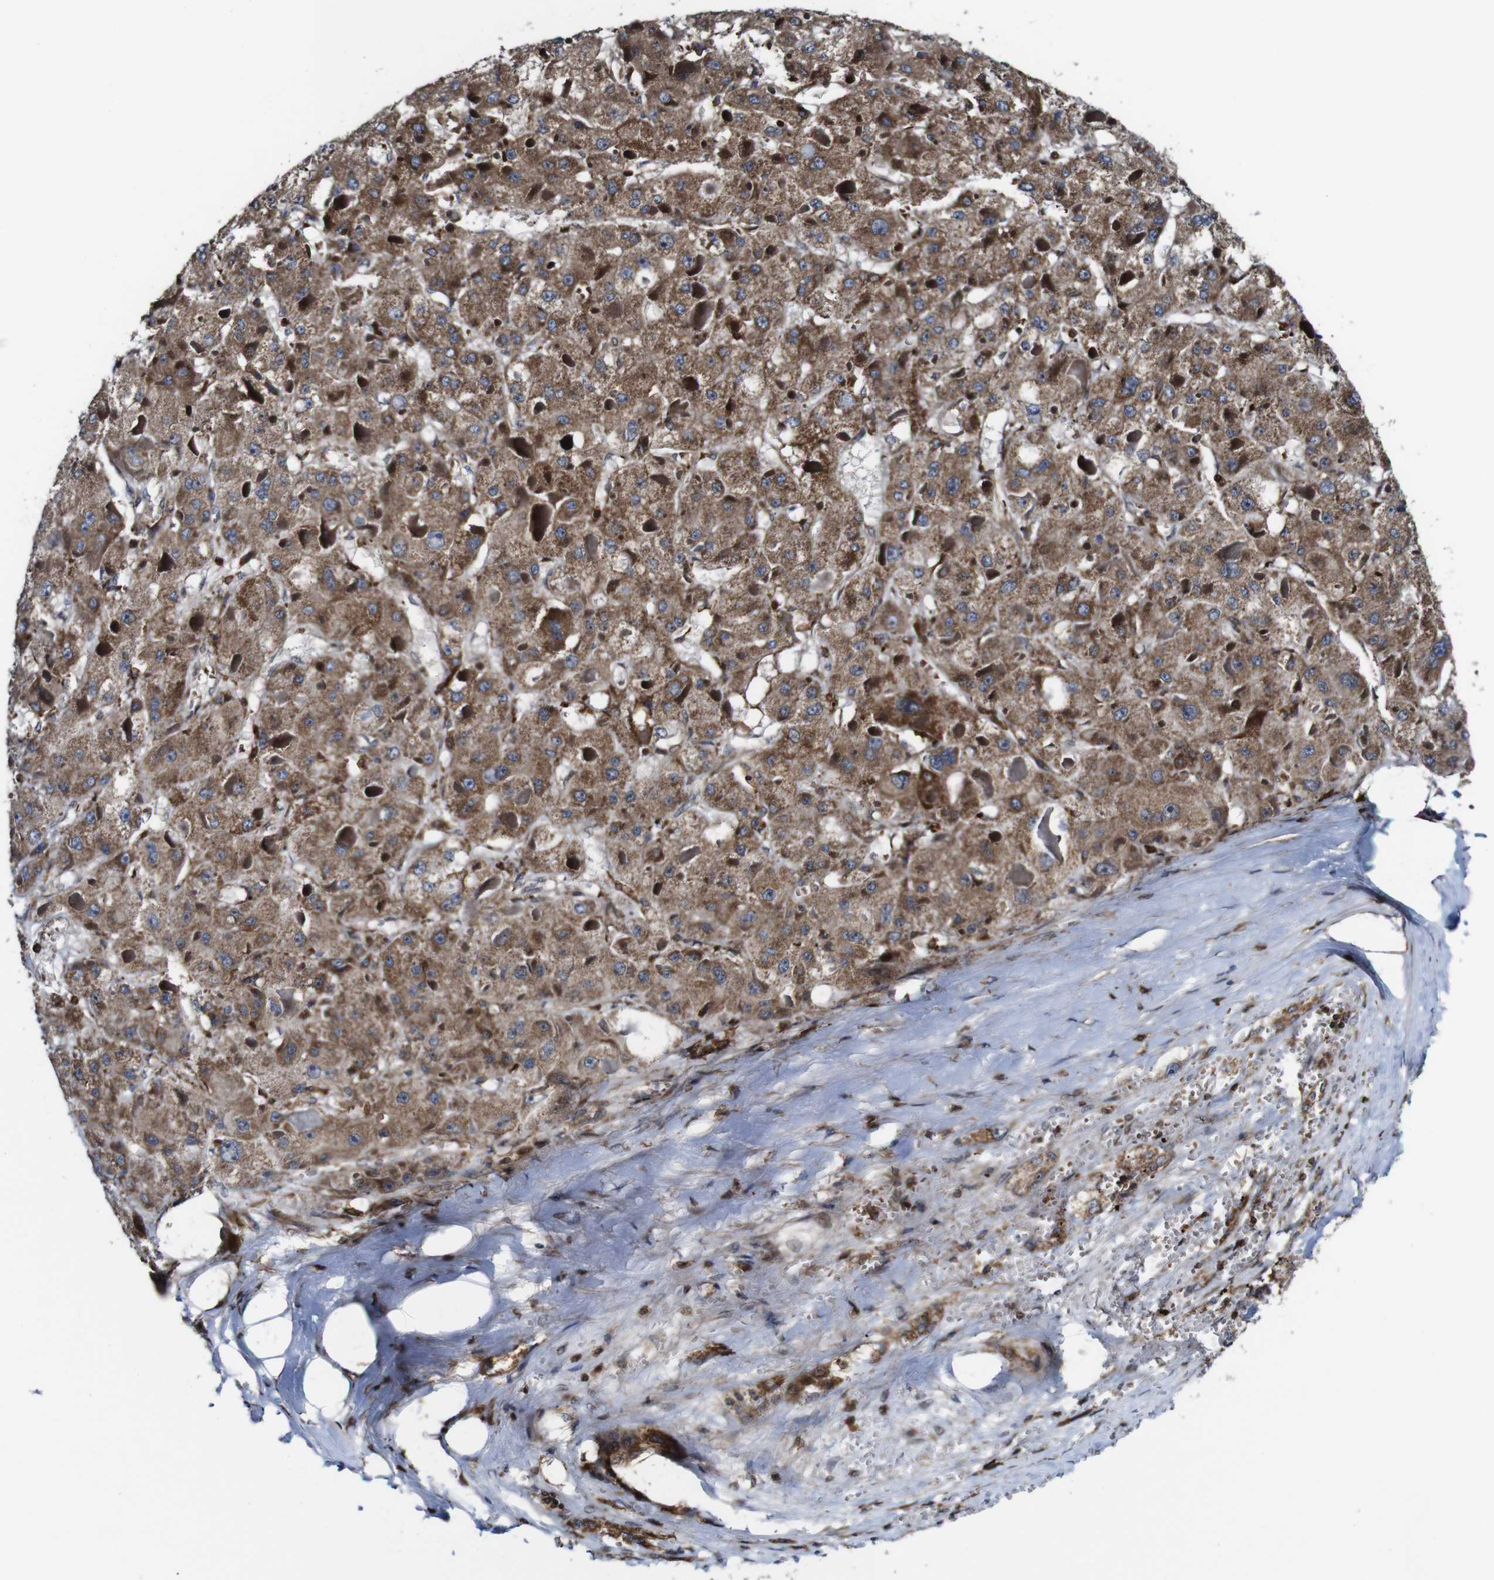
{"staining": {"intensity": "strong", "quantity": ">75%", "location": "cytoplasmic/membranous"}, "tissue": "liver cancer", "cell_type": "Tumor cells", "image_type": "cancer", "snomed": [{"axis": "morphology", "description": "Carcinoma, Hepatocellular, NOS"}, {"axis": "topography", "description": "Liver"}], "caption": "Immunohistochemistry (IHC) (DAB (3,3'-diaminobenzidine)) staining of human liver hepatocellular carcinoma exhibits strong cytoplasmic/membranous protein staining in about >75% of tumor cells.", "gene": "JAK2", "patient": {"sex": "female", "age": 73}}